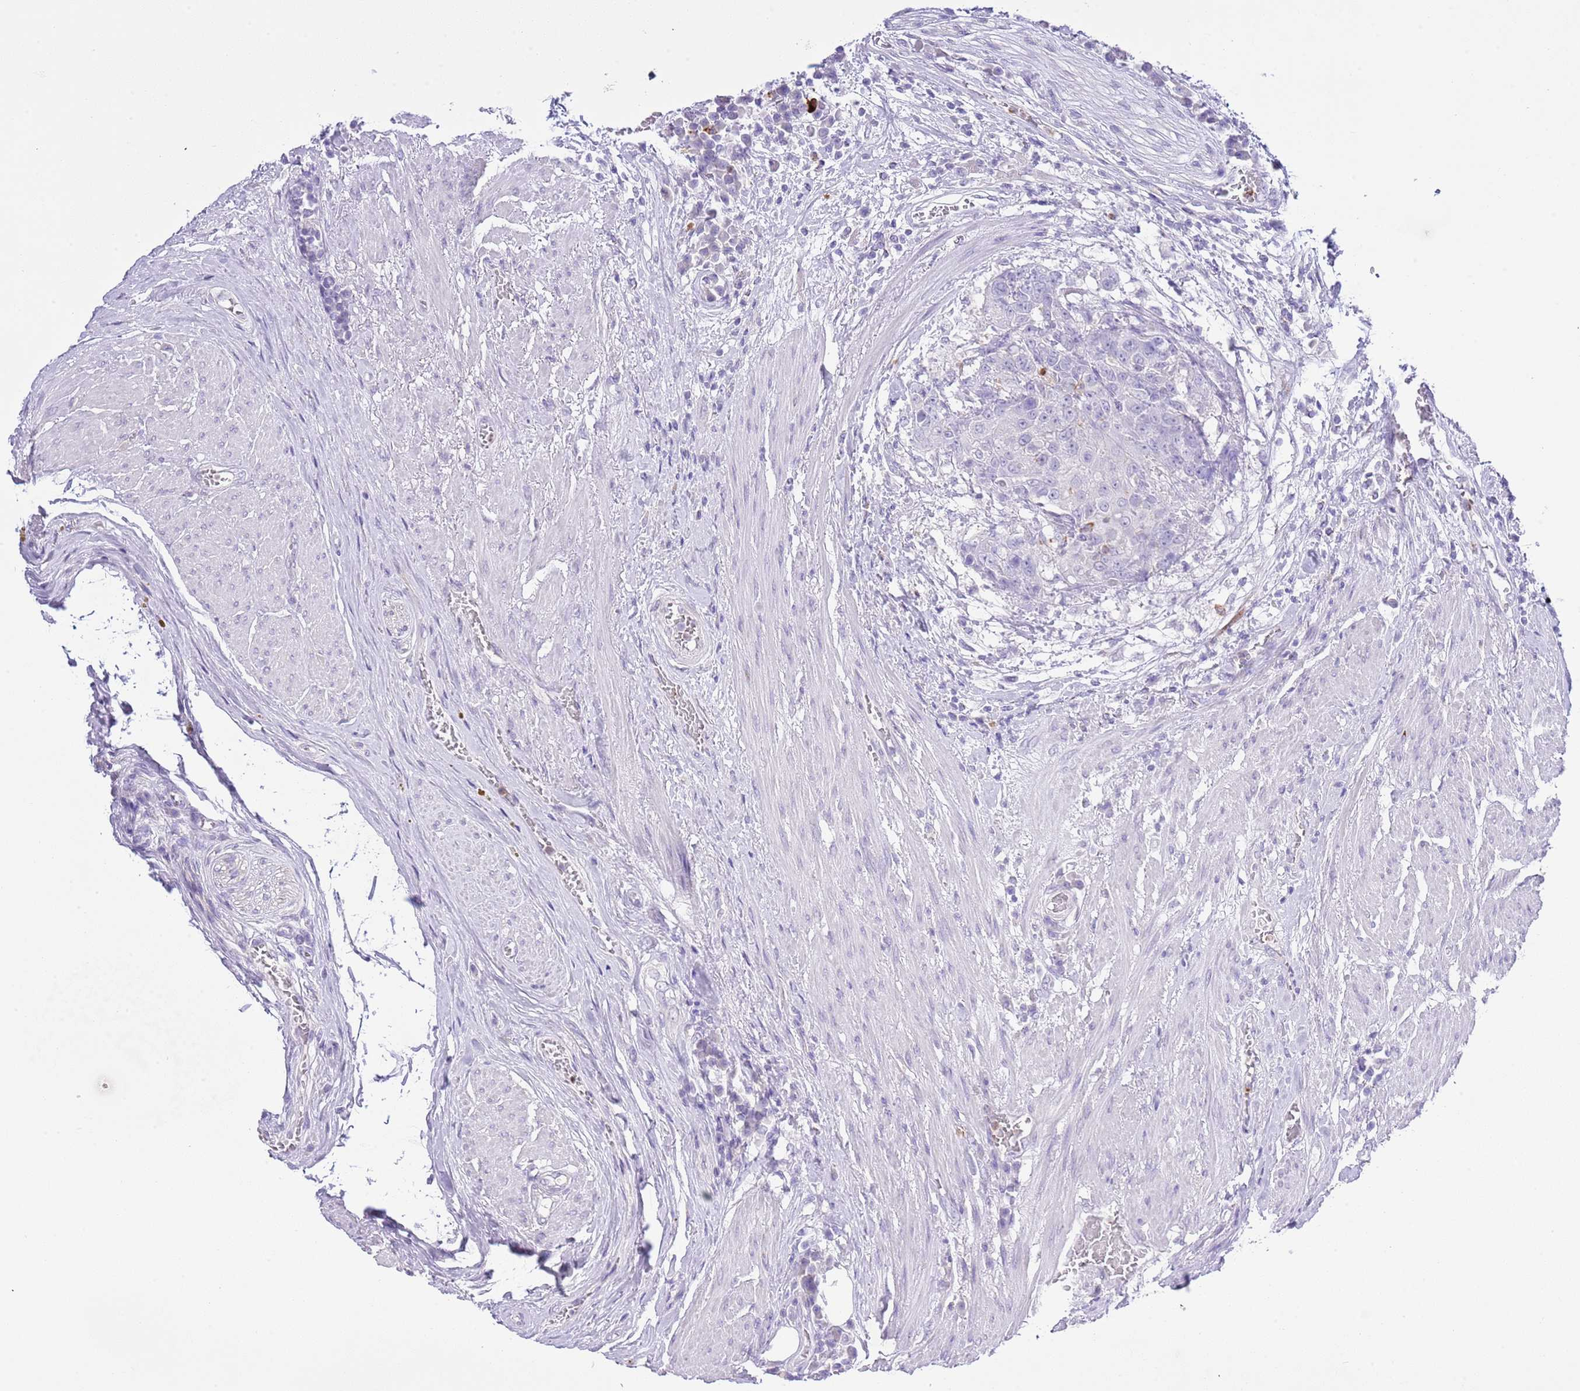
{"staining": {"intensity": "negative", "quantity": "none", "location": "none"}, "tissue": "urothelial cancer", "cell_type": "Tumor cells", "image_type": "cancer", "snomed": [{"axis": "morphology", "description": "Urothelial carcinoma, High grade"}, {"axis": "topography", "description": "Urinary bladder"}], "caption": "The immunohistochemistry (IHC) image has no significant staining in tumor cells of high-grade urothelial carcinoma tissue.", "gene": "OR2Z1", "patient": {"sex": "female", "age": 63}}